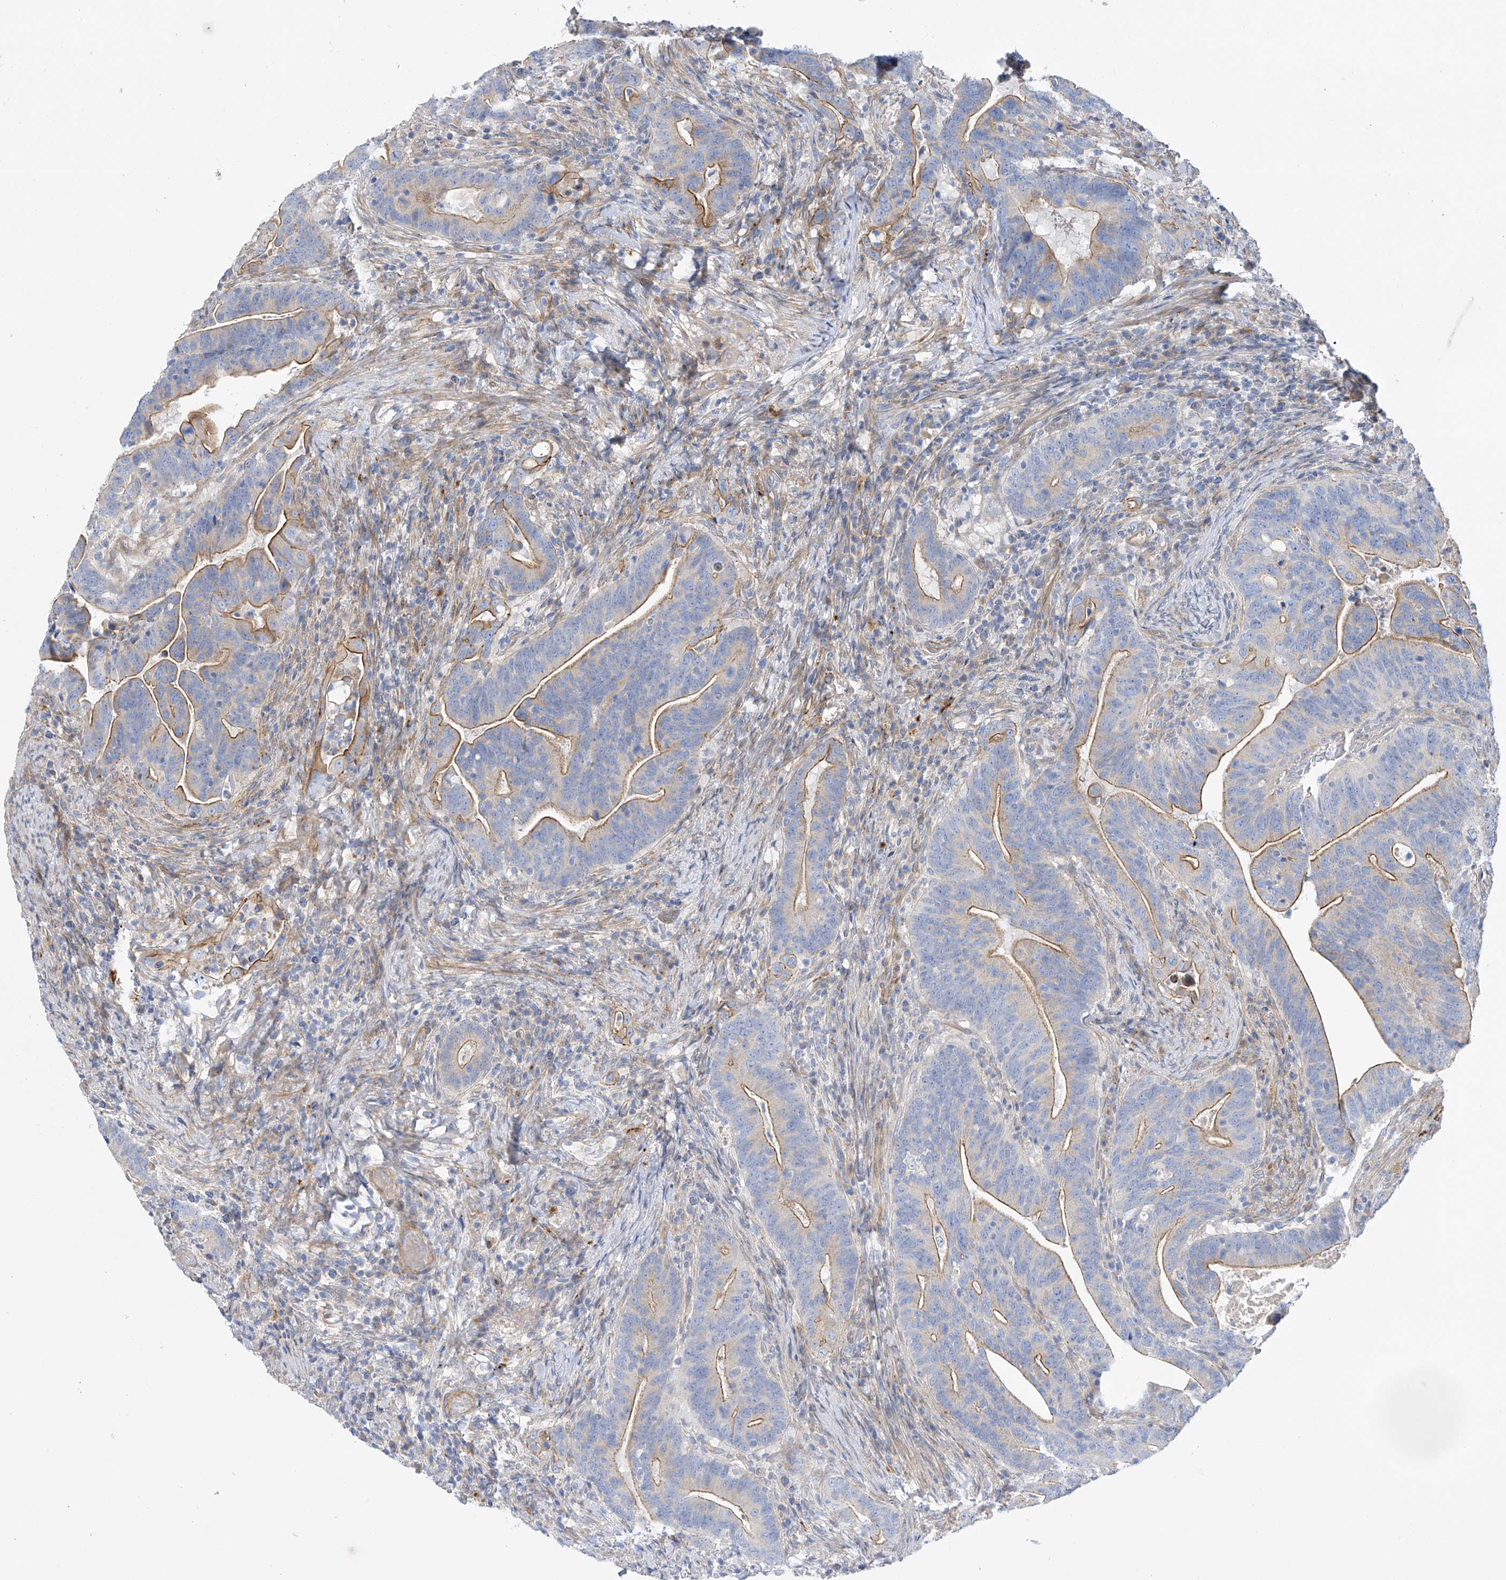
{"staining": {"intensity": "moderate", "quantity": "25%-75%", "location": "cytoplasmic/membranous"}, "tissue": "colorectal cancer", "cell_type": "Tumor cells", "image_type": "cancer", "snomed": [{"axis": "morphology", "description": "Adenocarcinoma, NOS"}, {"axis": "topography", "description": "Colon"}], "caption": "Colorectal cancer was stained to show a protein in brown. There is medium levels of moderate cytoplasmic/membranous positivity in approximately 25%-75% of tumor cells. Immunohistochemistry stains the protein of interest in brown and the nuclei are stained blue.", "gene": "ZNF641", "patient": {"sex": "female", "age": 66}}